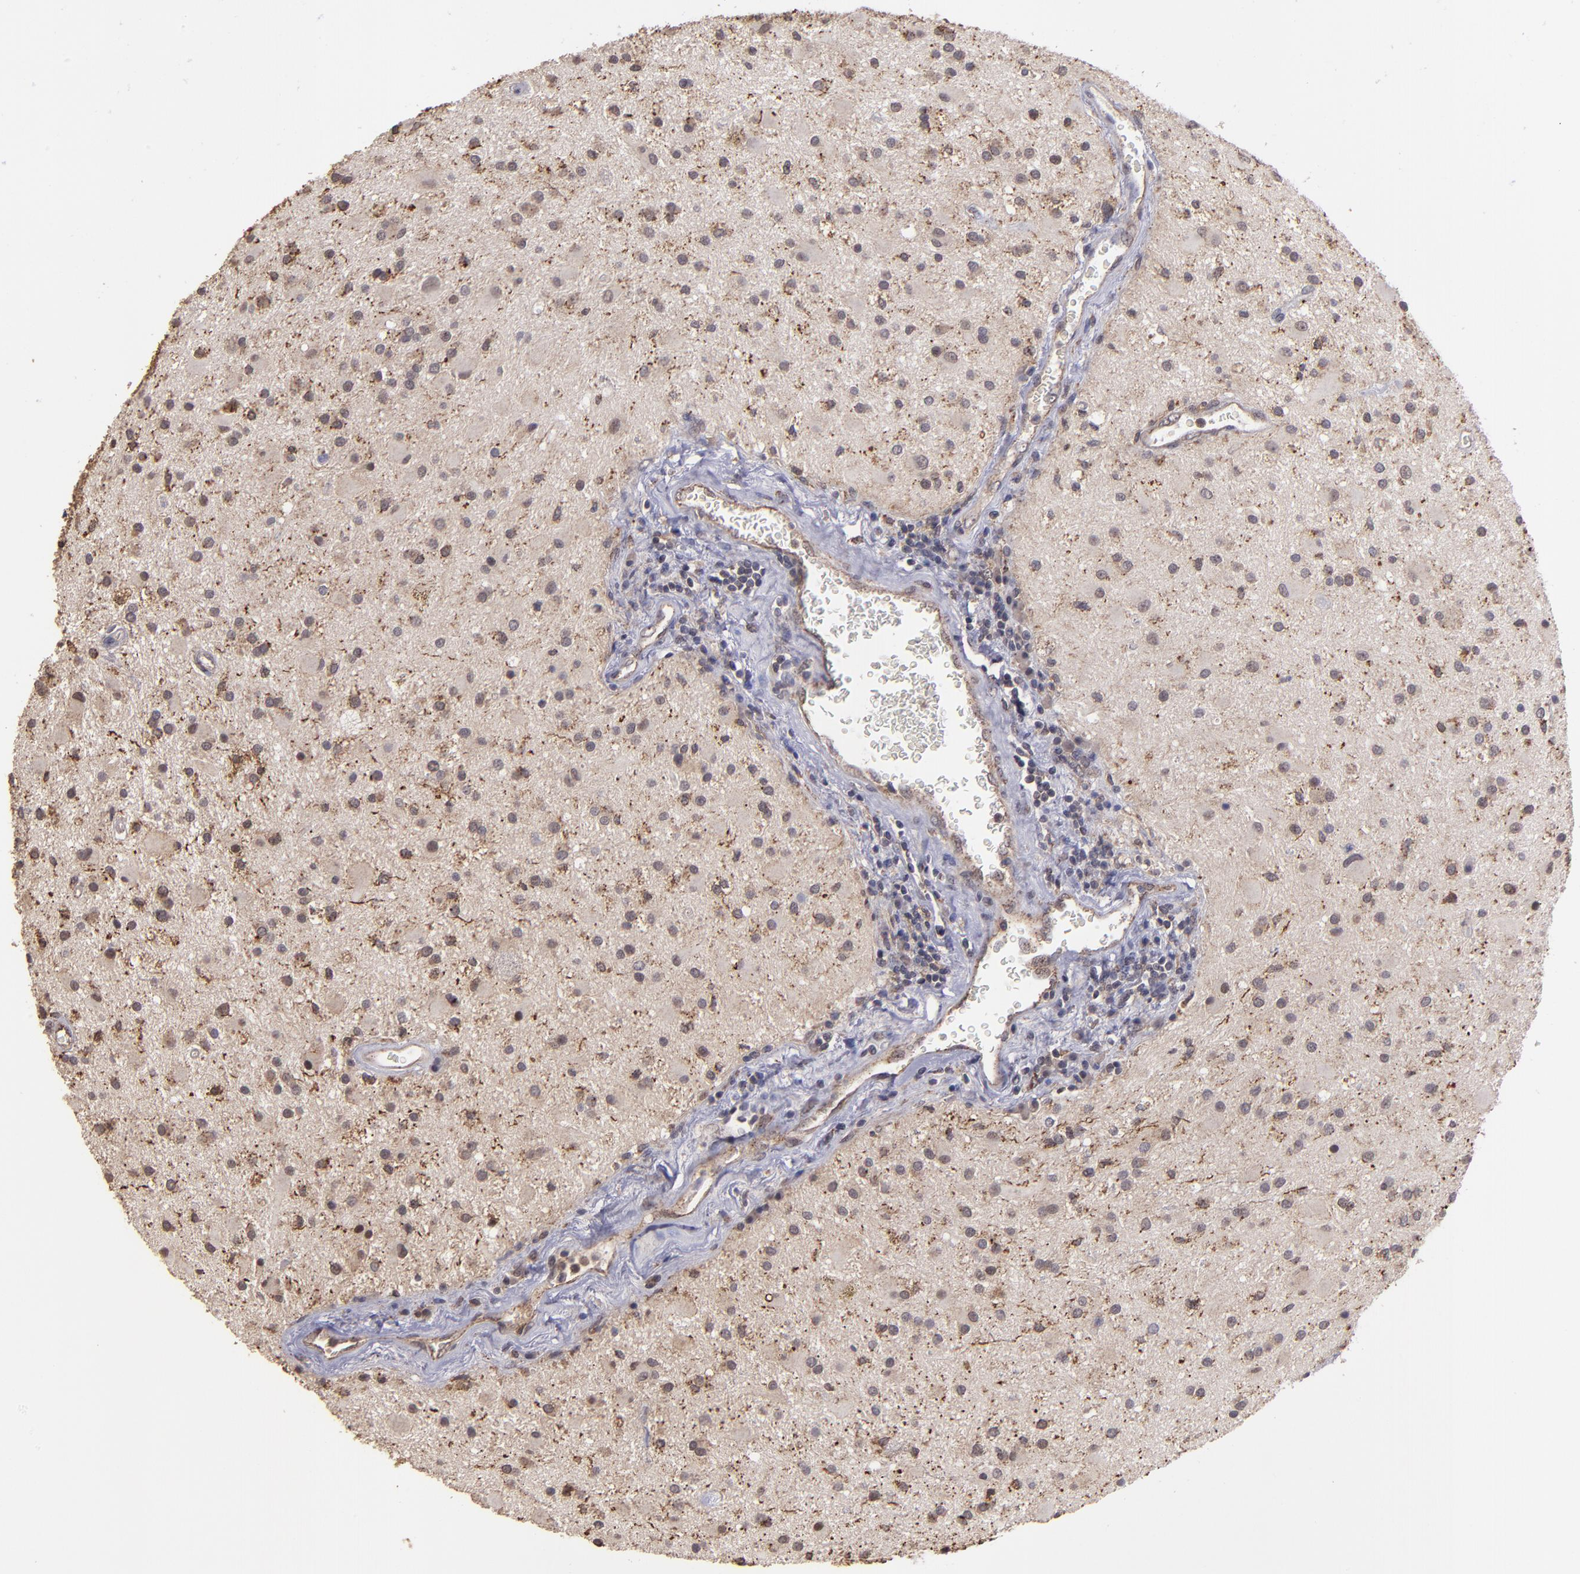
{"staining": {"intensity": "moderate", "quantity": "25%-75%", "location": "cytoplasmic/membranous,nuclear"}, "tissue": "glioma", "cell_type": "Tumor cells", "image_type": "cancer", "snomed": [{"axis": "morphology", "description": "Glioma, malignant, Low grade"}, {"axis": "topography", "description": "Brain"}], "caption": "Immunohistochemistry (IHC) (DAB) staining of human malignant glioma (low-grade) exhibits moderate cytoplasmic/membranous and nuclear protein positivity in about 25%-75% of tumor cells.", "gene": "SIPA1L1", "patient": {"sex": "male", "age": 58}}